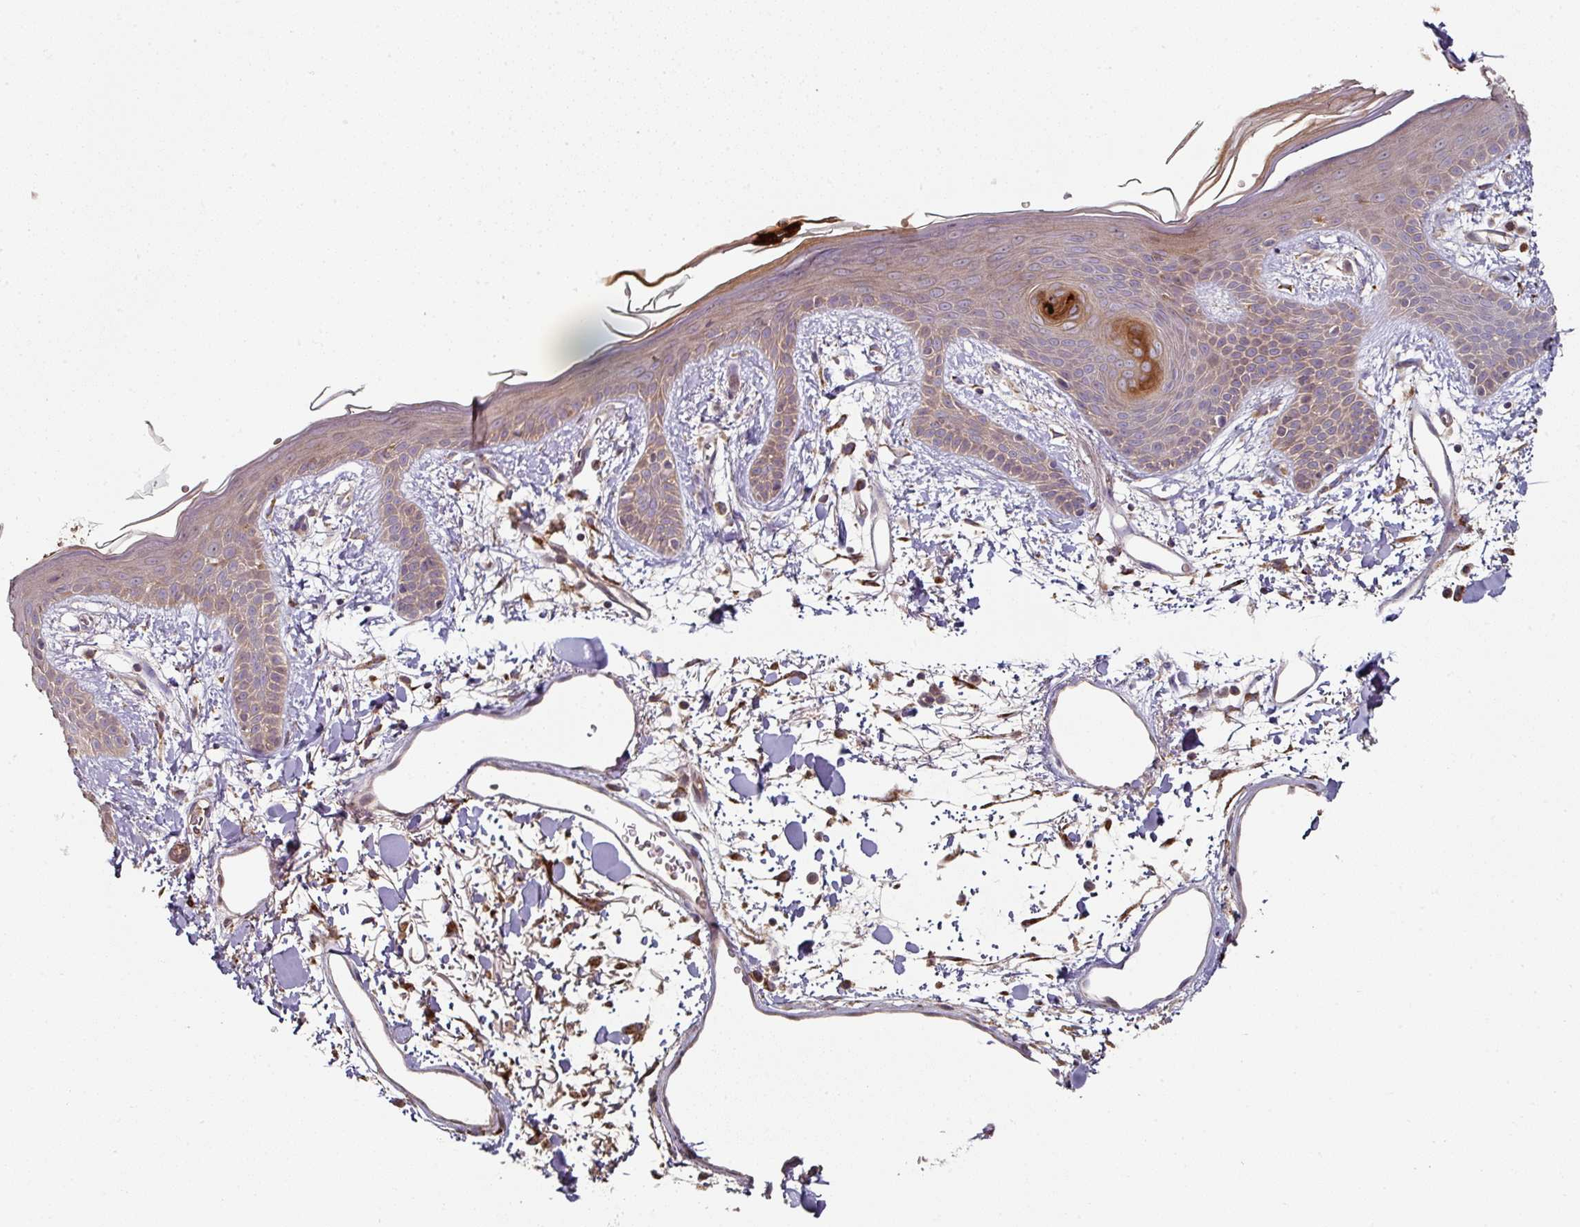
{"staining": {"intensity": "weak", "quantity": ">75%", "location": "cytoplasmic/membranous"}, "tissue": "skin", "cell_type": "Fibroblasts", "image_type": "normal", "snomed": [{"axis": "morphology", "description": "Normal tissue, NOS"}, {"axis": "topography", "description": "Skin"}], "caption": "This micrograph demonstrates immunohistochemistry staining of benign skin, with low weak cytoplasmic/membranous staining in approximately >75% of fibroblasts.", "gene": "DNAJC7", "patient": {"sex": "male", "age": 79}}